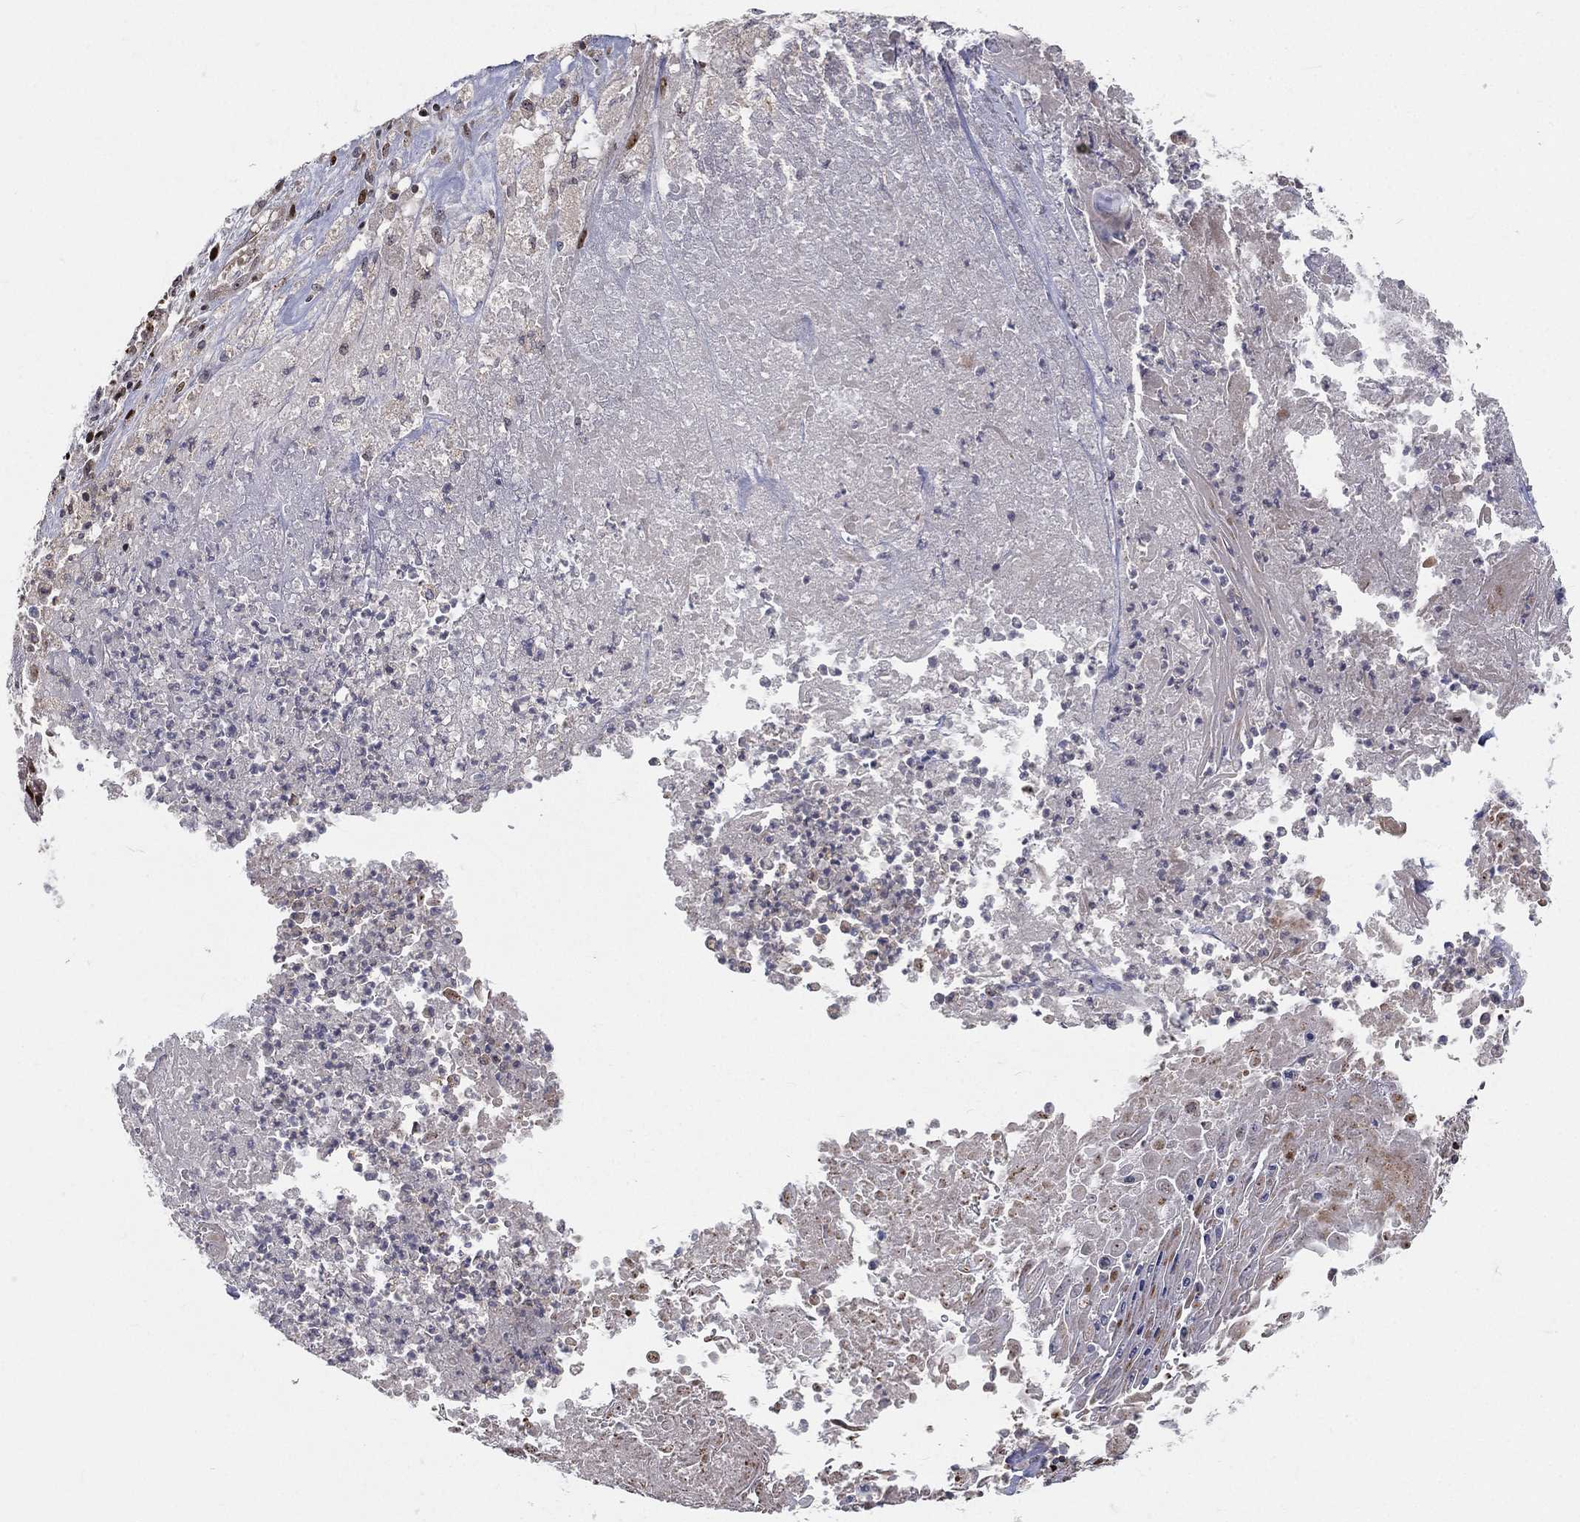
{"staining": {"intensity": "negative", "quantity": "none", "location": "none"}, "tissue": "lung cancer", "cell_type": "Tumor cells", "image_type": "cancer", "snomed": [{"axis": "morphology", "description": "Squamous cell carcinoma, NOS"}, {"axis": "topography", "description": "Lung"}], "caption": "Immunohistochemistry histopathology image of neoplastic tissue: lung cancer stained with DAB shows no significant protein staining in tumor cells.", "gene": "ZEB1", "patient": {"sex": "male", "age": 64}}